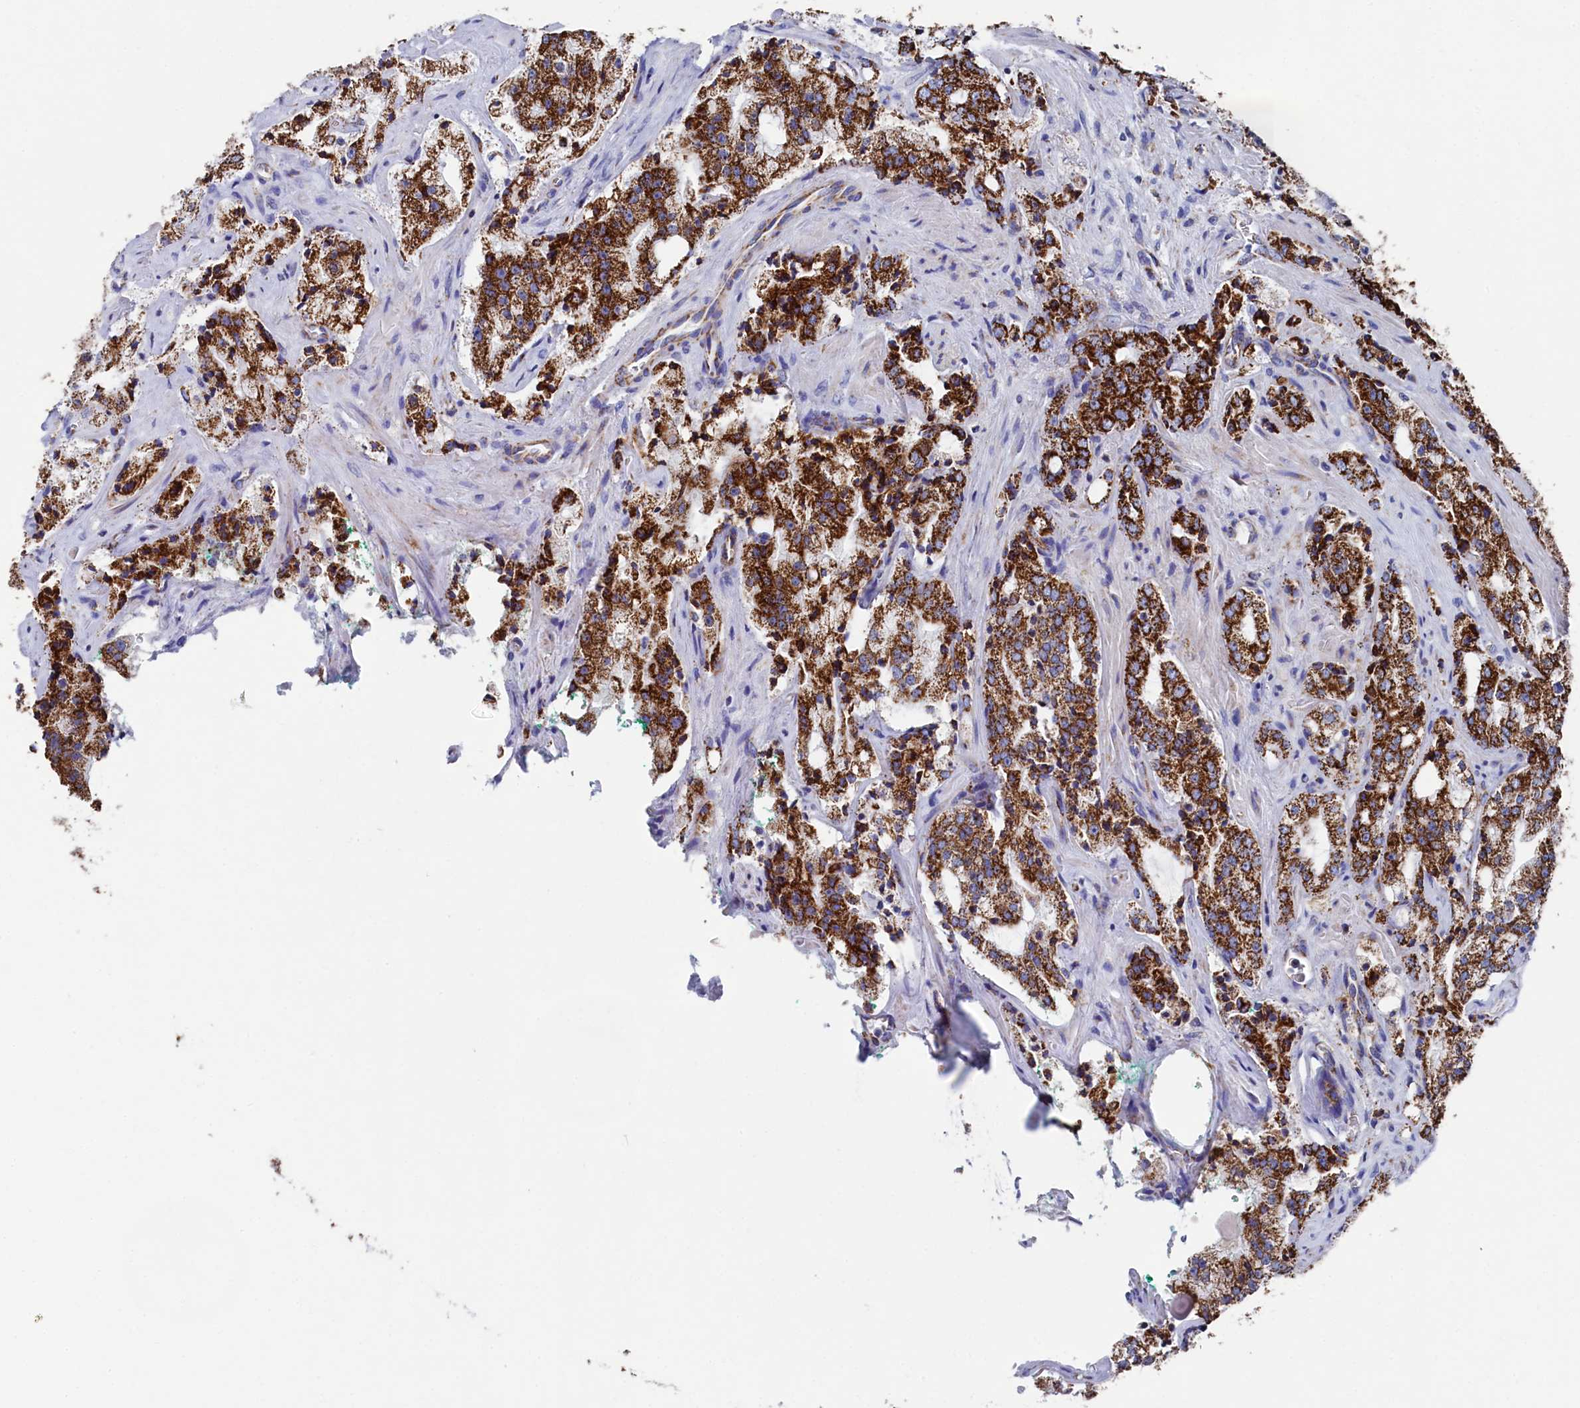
{"staining": {"intensity": "strong", "quantity": ">75%", "location": "cytoplasmic/membranous"}, "tissue": "prostate cancer", "cell_type": "Tumor cells", "image_type": "cancer", "snomed": [{"axis": "morphology", "description": "Adenocarcinoma, High grade"}, {"axis": "topography", "description": "Prostate"}], "caption": "A micrograph showing strong cytoplasmic/membranous expression in about >75% of tumor cells in prostate cancer, as visualized by brown immunohistochemical staining.", "gene": "MMAB", "patient": {"sex": "male", "age": 64}}